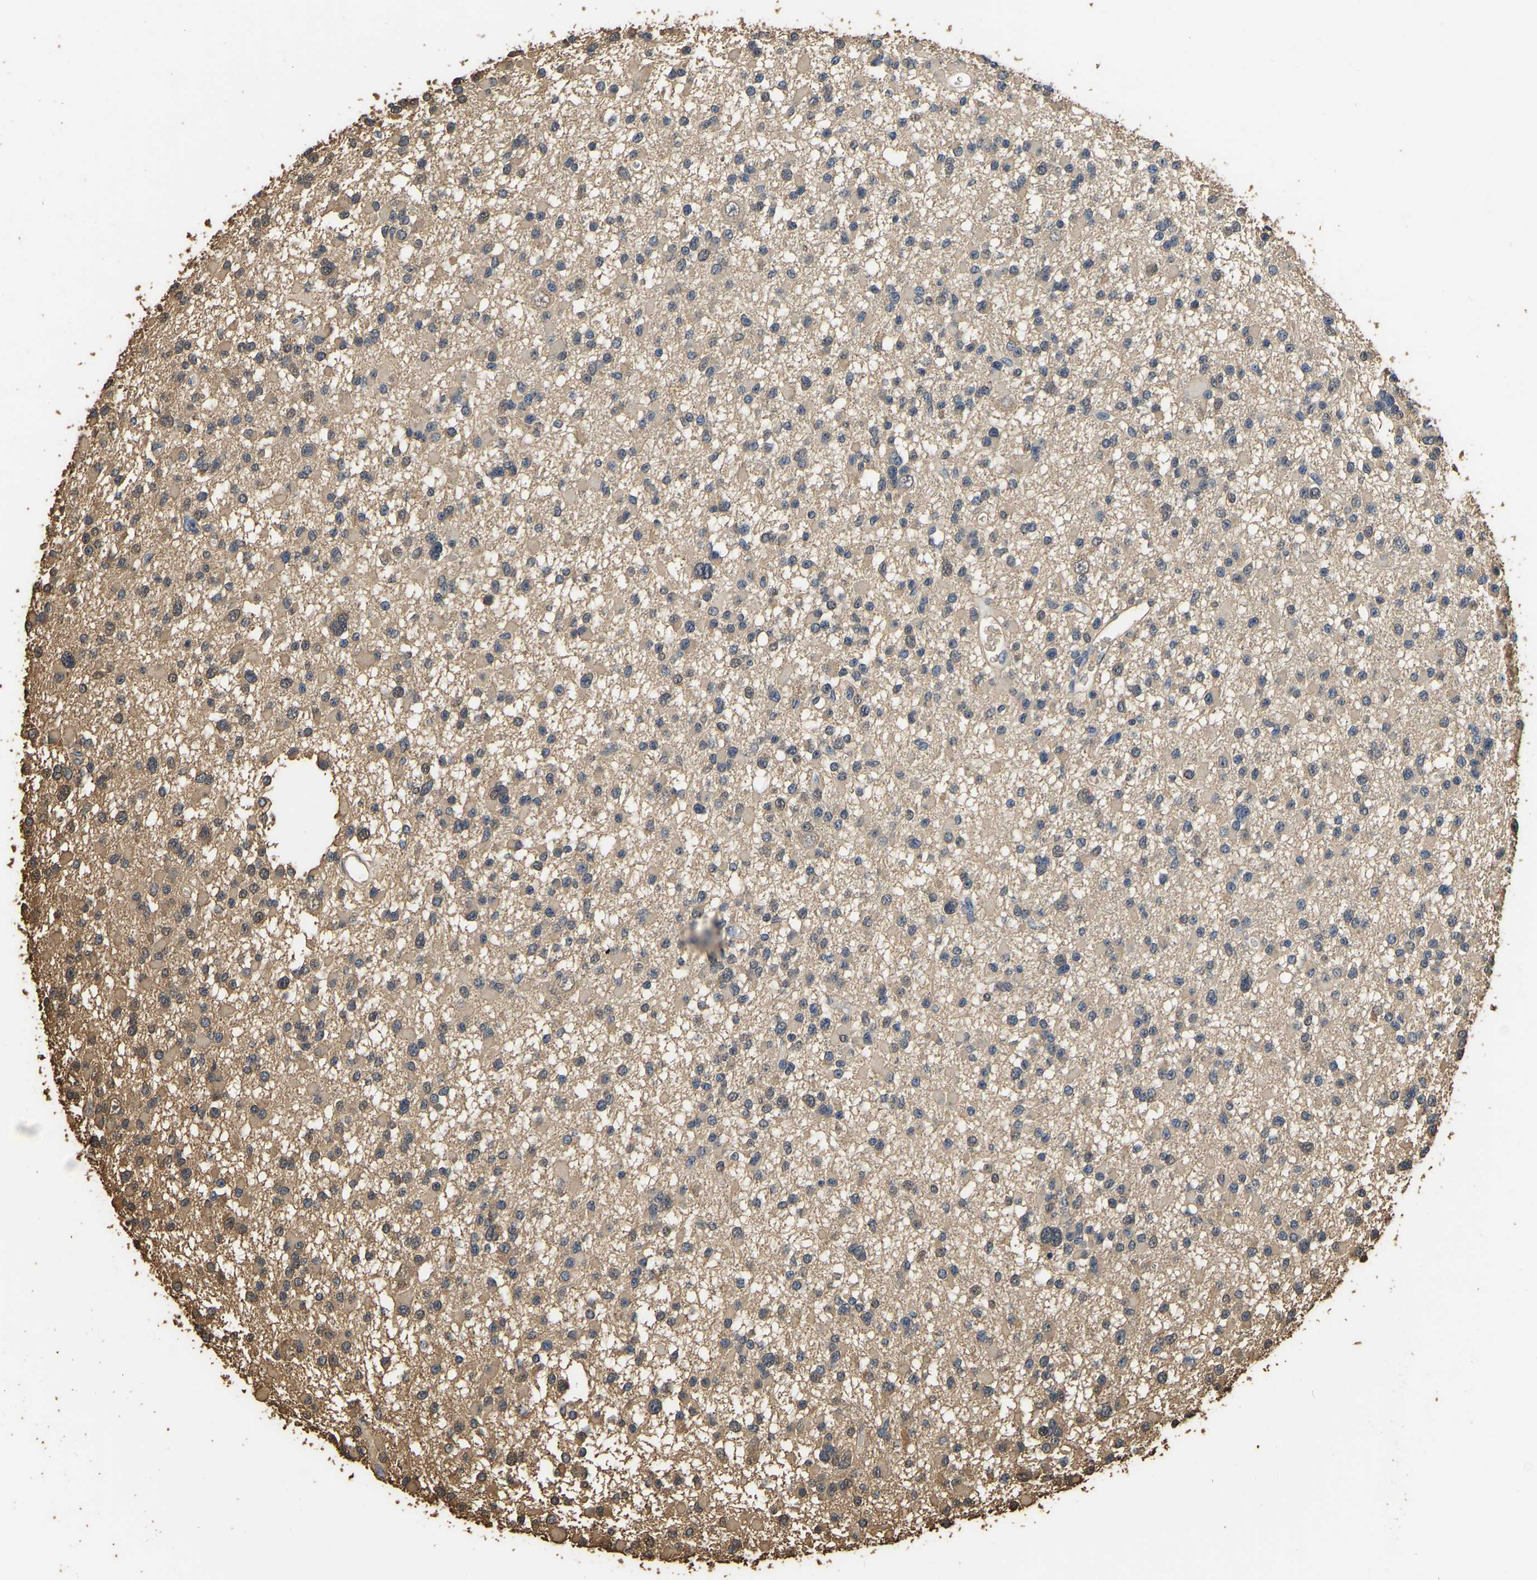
{"staining": {"intensity": "weak", "quantity": ">75%", "location": "cytoplasmic/membranous"}, "tissue": "glioma", "cell_type": "Tumor cells", "image_type": "cancer", "snomed": [{"axis": "morphology", "description": "Glioma, malignant, Low grade"}, {"axis": "topography", "description": "Brain"}], "caption": "High-magnification brightfield microscopy of malignant glioma (low-grade) stained with DAB (3,3'-diaminobenzidine) (brown) and counterstained with hematoxylin (blue). tumor cells exhibit weak cytoplasmic/membranous expression is appreciated in about>75% of cells.", "gene": "LDHB", "patient": {"sex": "female", "age": 22}}